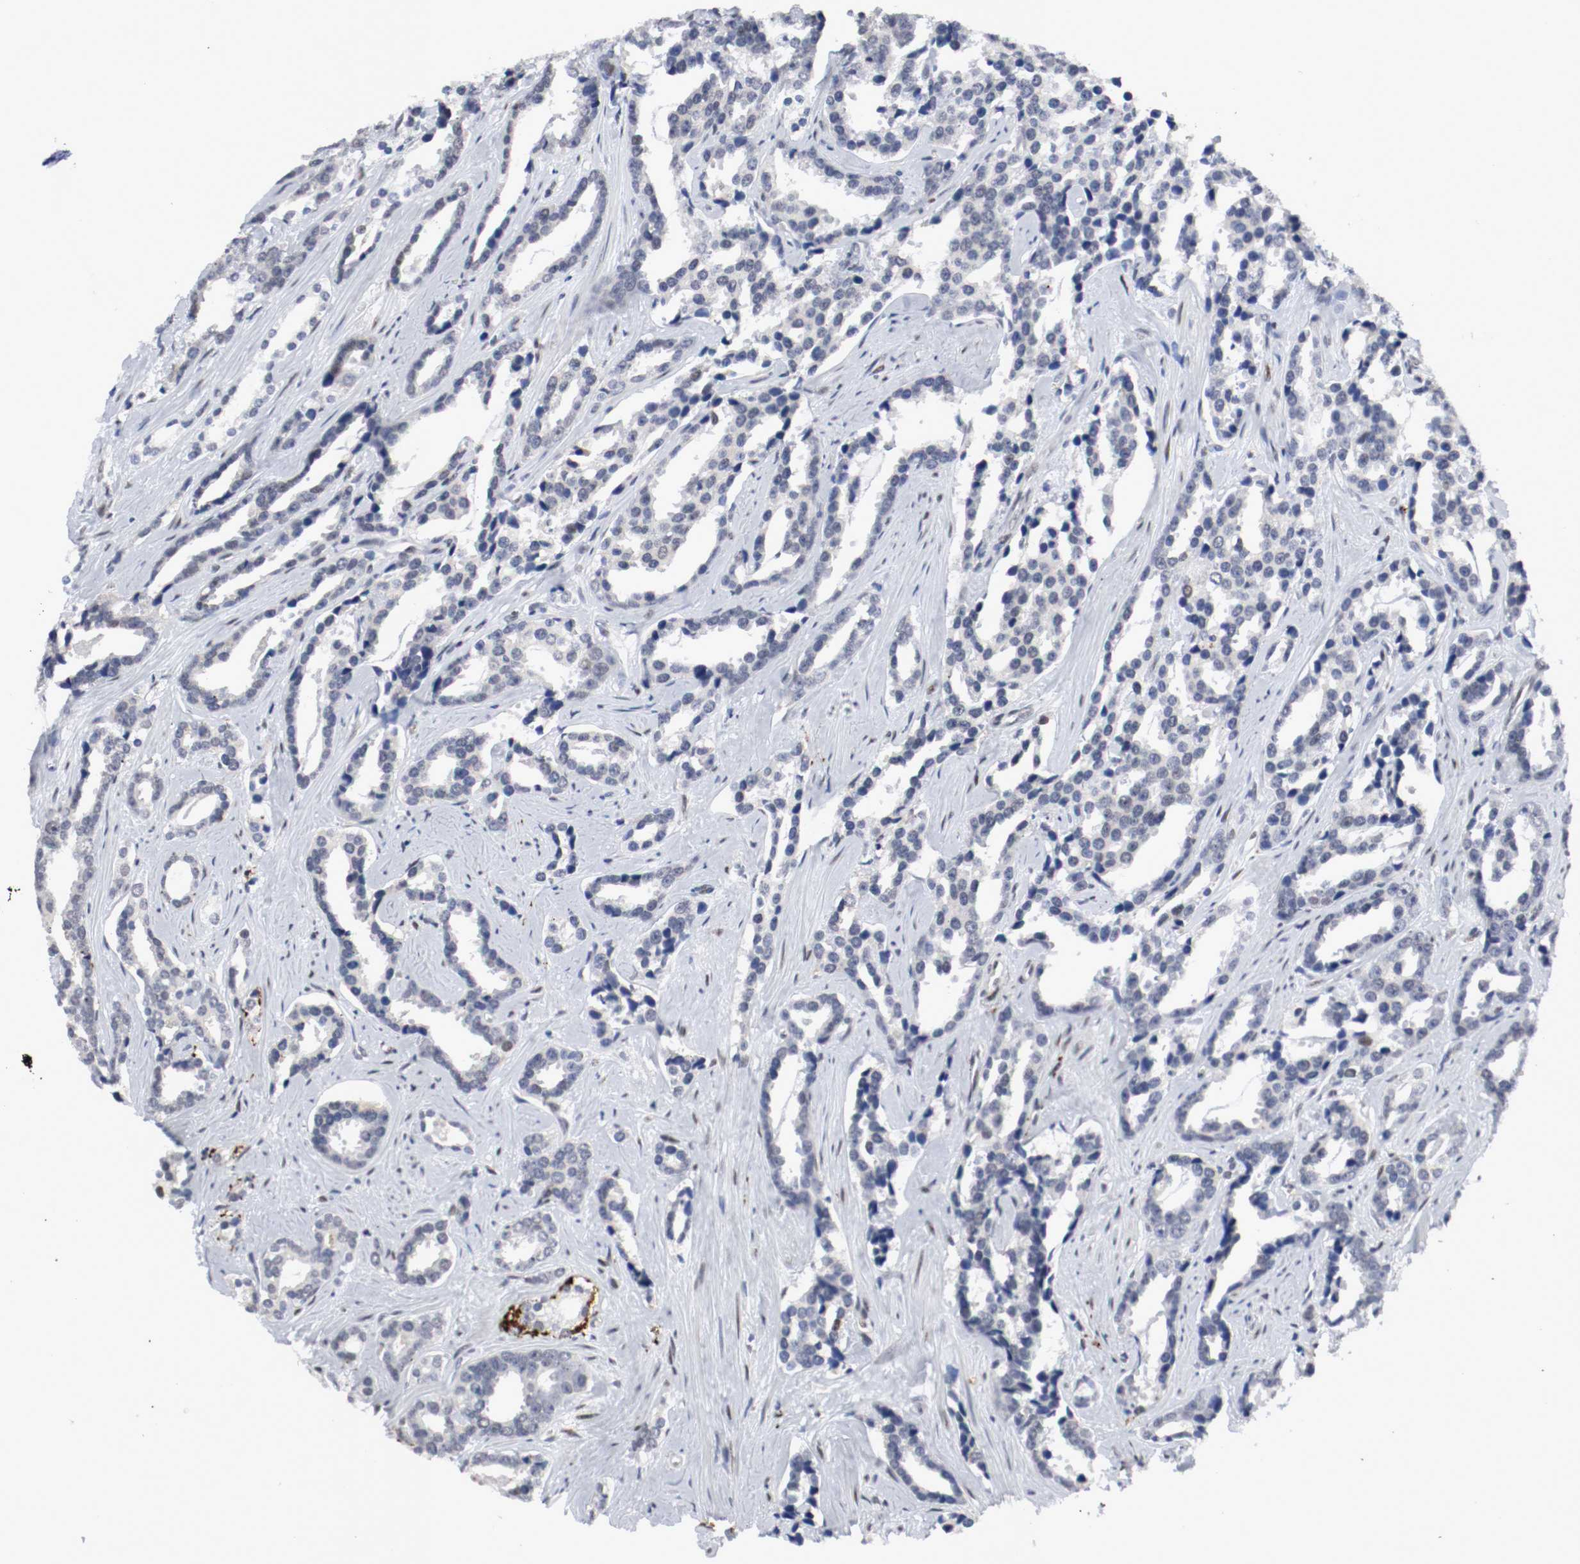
{"staining": {"intensity": "negative", "quantity": "none", "location": "none"}, "tissue": "prostate cancer", "cell_type": "Tumor cells", "image_type": "cancer", "snomed": [{"axis": "morphology", "description": "Adenocarcinoma, High grade"}, {"axis": "topography", "description": "Prostate"}], "caption": "This is a micrograph of immunohistochemistry staining of adenocarcinoma (high-grade) (prostate), which shows no staining in tumor cells. (Brightfield microscopy of DAB IHC at high magnification).", "gene": "JUND", "patient": {"sex": "male", "age": 67}}